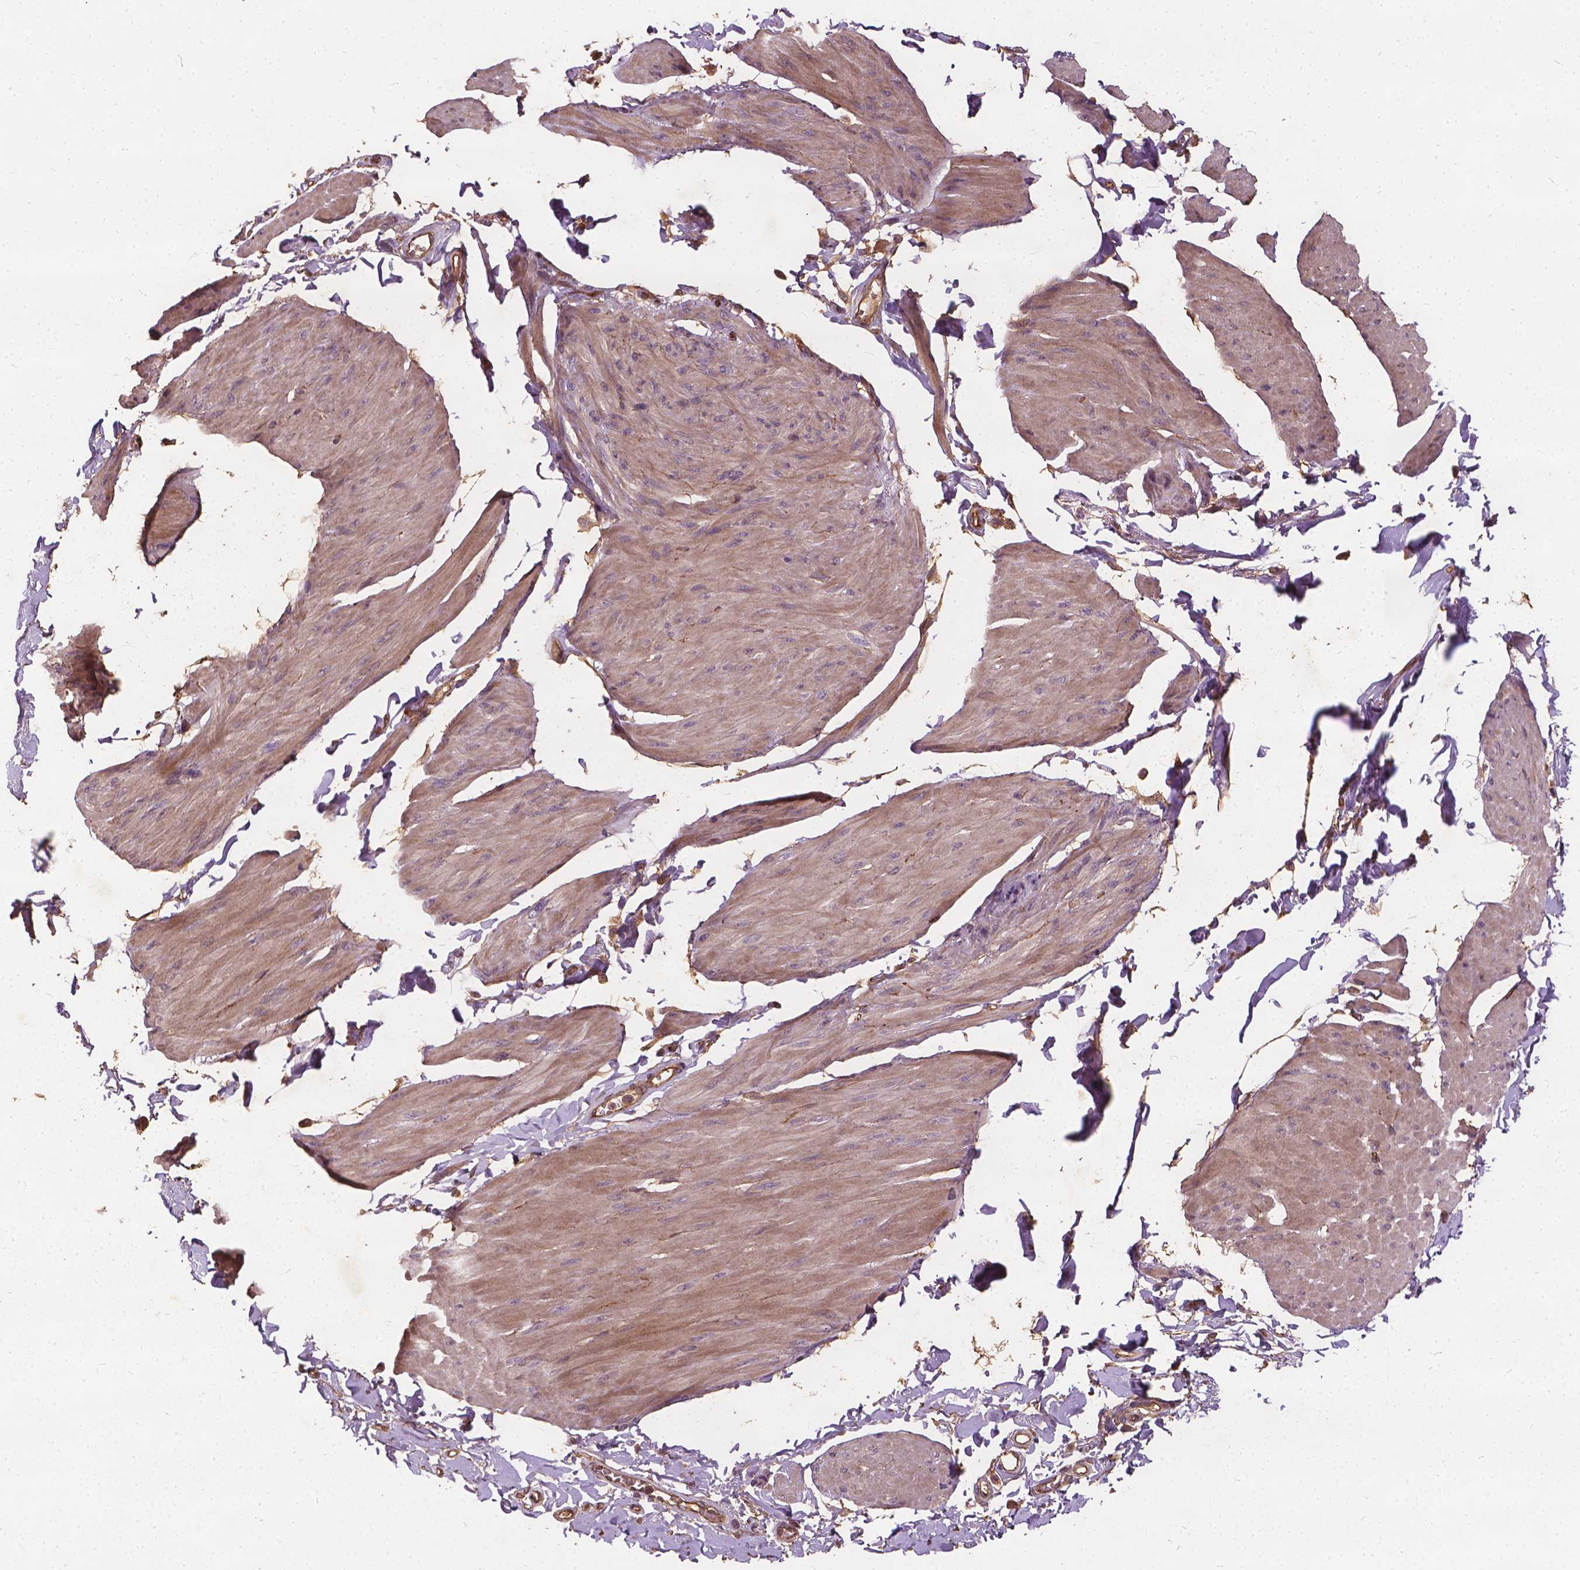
{"staining": {"intensity": "weak", "quantity": "25%-75%", "location": "cytoplasmic/membranous"}, "tissue": "smooth muscle", "cell_type": "Smooth muscle cells", "image_type": "normal", "snomed": [{"axis": "morphology", "description": "Normal tissue, NOS"}, {"axis": "topography", "description": "Adipose tissue"}, {"axis": "topography", "description": "Smooth muscle"}, {"axis": "topography", "description": "Peripheral nerve tissue"}], "caption": "IHC image of benign smooth muscle: human smooth muscle stained using immunohistochemistry (IHC) demonstrates low levels of weak protein expression localized specifically in the cytoplasmic/membranous of smooth muscle cells, appearing as a cytoplasmic/membranous brown color.", "gene": "UBXN2A", "patient": {"sex": "male", "age": 83}}